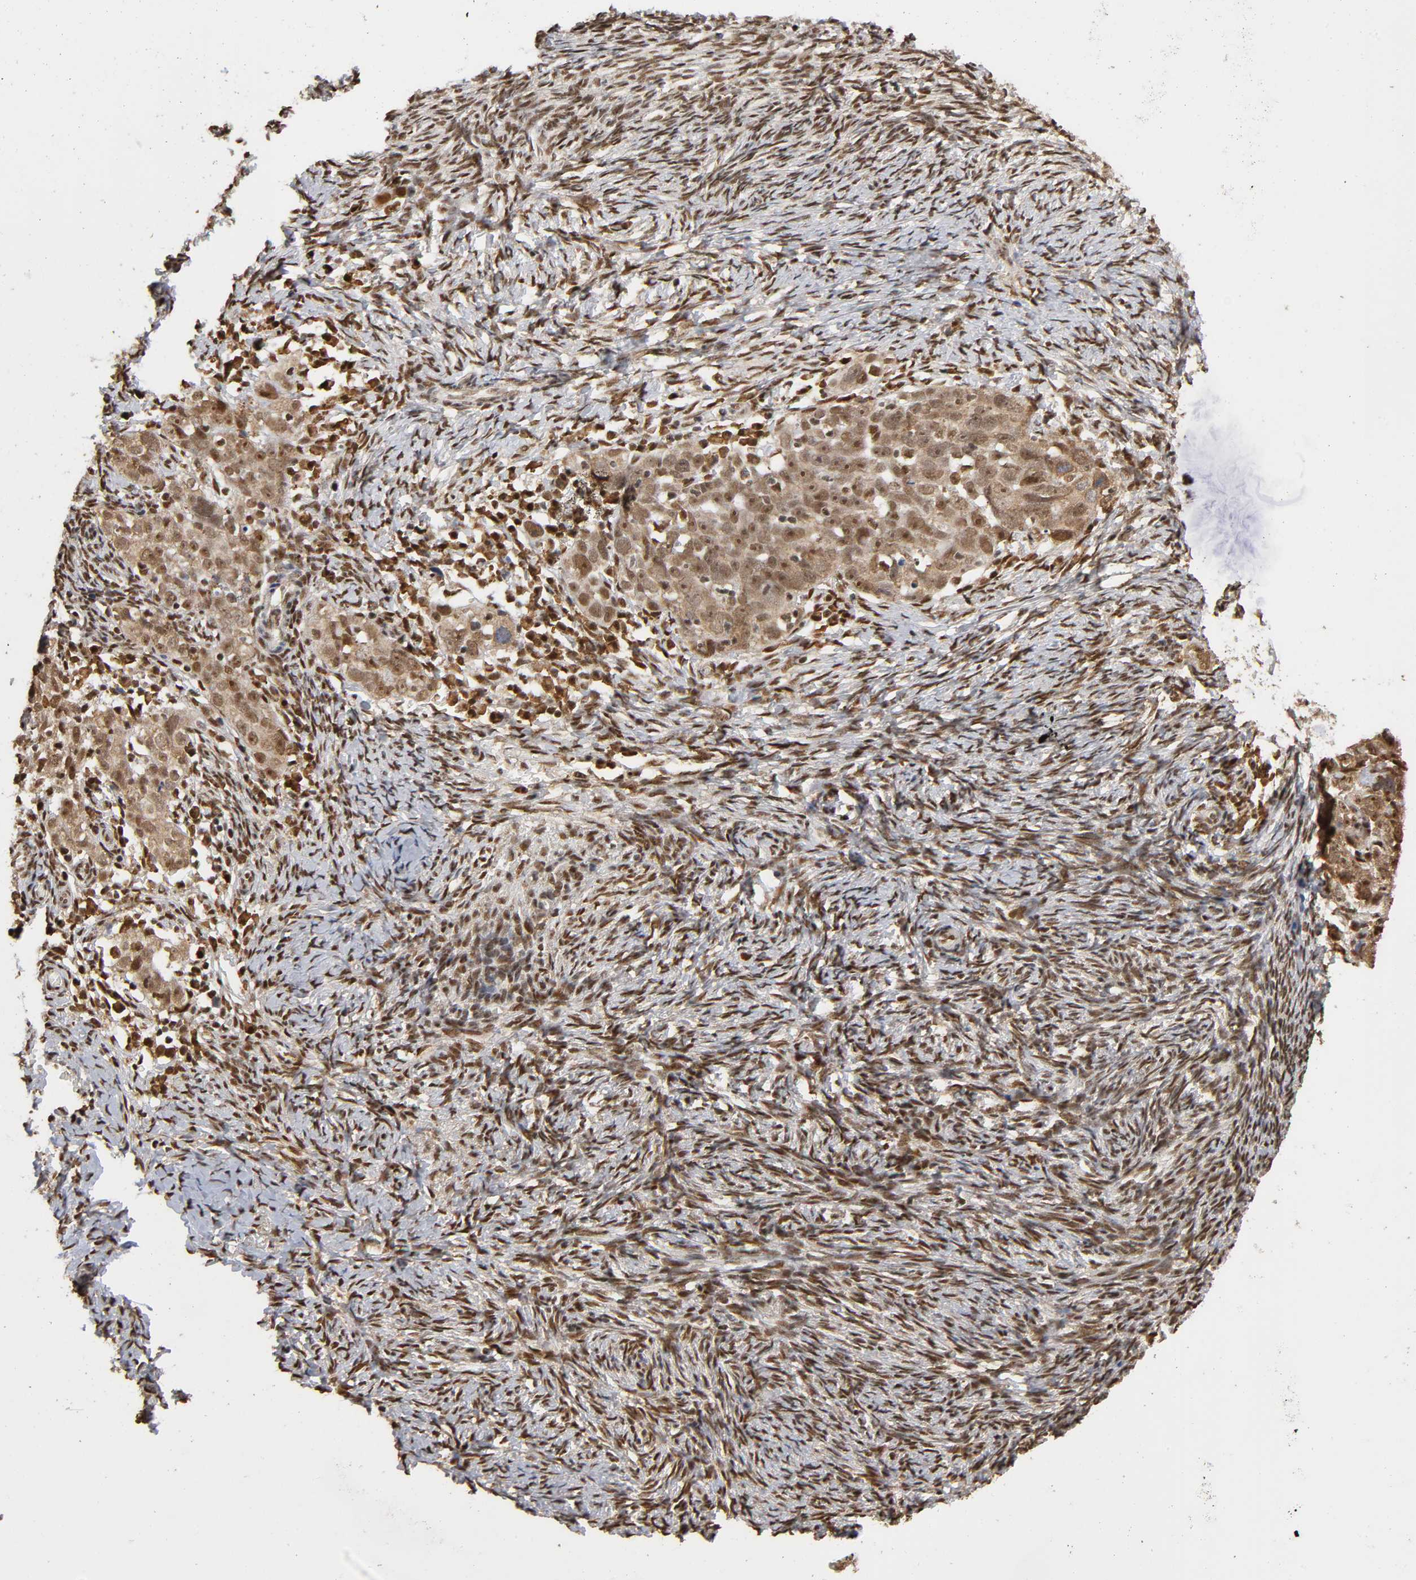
{"staining": {"intensity": "strong", "quantity": ">75%", "location": "cytoplasmic/membranous,nuclear"}, "tissue": "ovarian cancer", "cell_type": "Tumor cells", "image_type": "cancer", "snomed": [{"axis": "morphology", "description": "Normal tissue, NOS"}, {"axis": "morphology", "description": "Cystadenocarcinoma, serous, NOS"}, {"axis": "topography", "description": "Ovary"}], "caption": "An immunohistochemistry (IHC) micrograph of tumor tissue is shown. Protein staining in brown shows strong cytoplasmic/membranous and nuclear positivity in ovarian cancer (serous cystadenocarcinoma) within tumor cells.", "gene": "RNF122", "patient": {"sex": "female", "age": 62}}